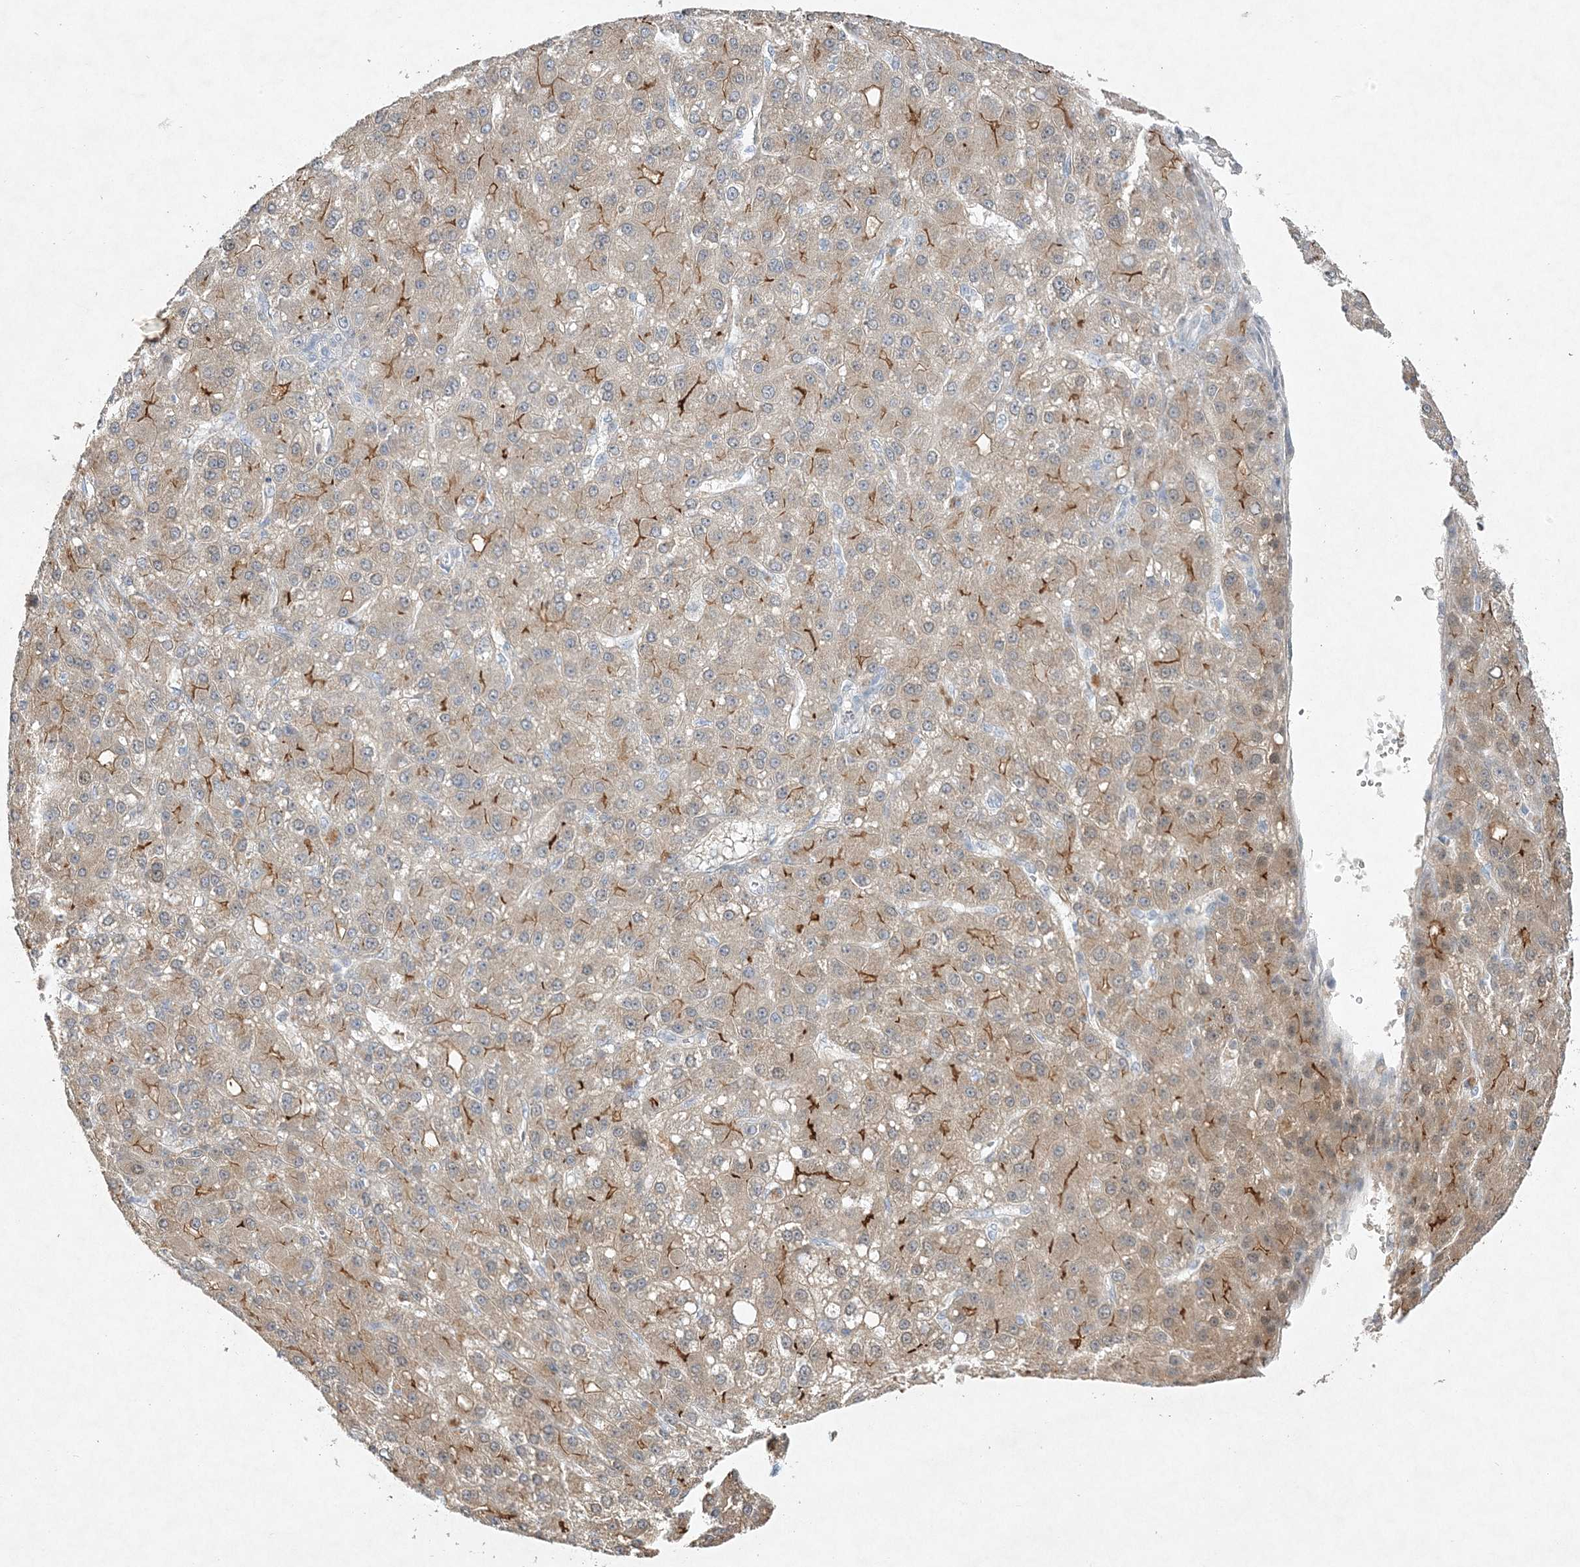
{"staining": {"intensity": "moderate", "quantity": ">75%", "location": "cytoplasmic/membranous"}, "tissue": "liver cancer", "cell_type": "Tumor cells", "image_type": "cancer", "snomed": [{"axis": "morphology", "description": "Carcinoma, Hepatocellular, NOS"}, {"axis": "topography", "description": "Liver"}], "caption": "IHC histopathology image of hepatocellular carcinoma (liver) stained for a protein (brown), which reveals medium levels of moderate cytoplasmic/membranous expression in about >75% of tumor cells.", "gene": "MAT2B", "patient": {"sex": "male", "age": 67}}